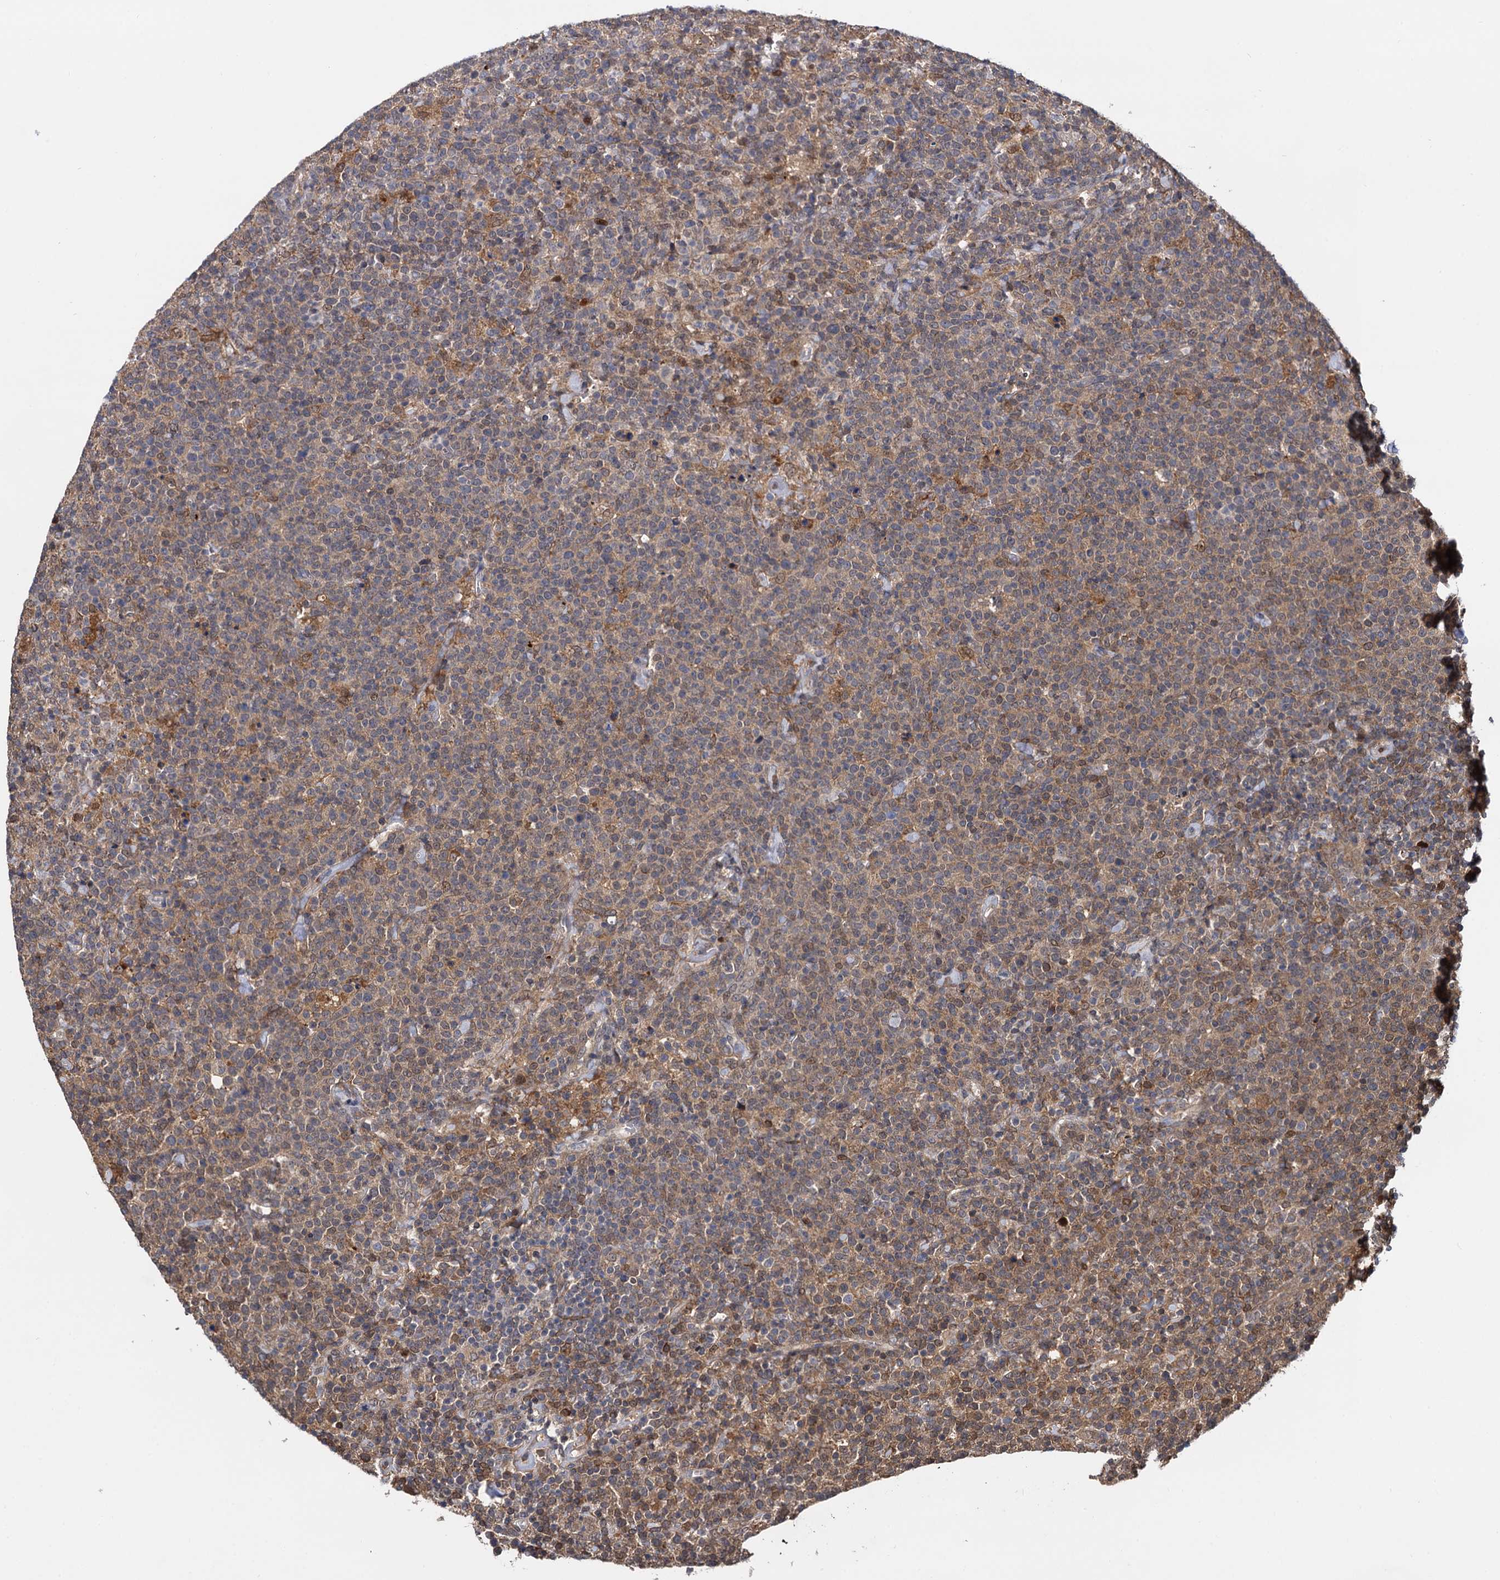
{"staining": {"intensity": "weak", "quantity": "25%-75%", "location": "cytoplasmic/membranous"}, "tissue": "lymphoma", "cell_type": "Tumor cells", "image_type": "cancer", "snomed": [{"axis": "morphology", "description": "Malignant lymphoma, non-Hodgkin's type, High grade"}, {"axis": "topography", "description": "Lymph node"}], "caption": "High-grade malignant lymphoma, non-Hodgkin's type tissue displays weak cytoplasmic/membranous staining in about 25%-75% of tumor cells The protein of interest is shown in brown color, while the nuclei are stained blue.", "gene": "SELENOP", "patient": {"sex": "male", "age": 61}}